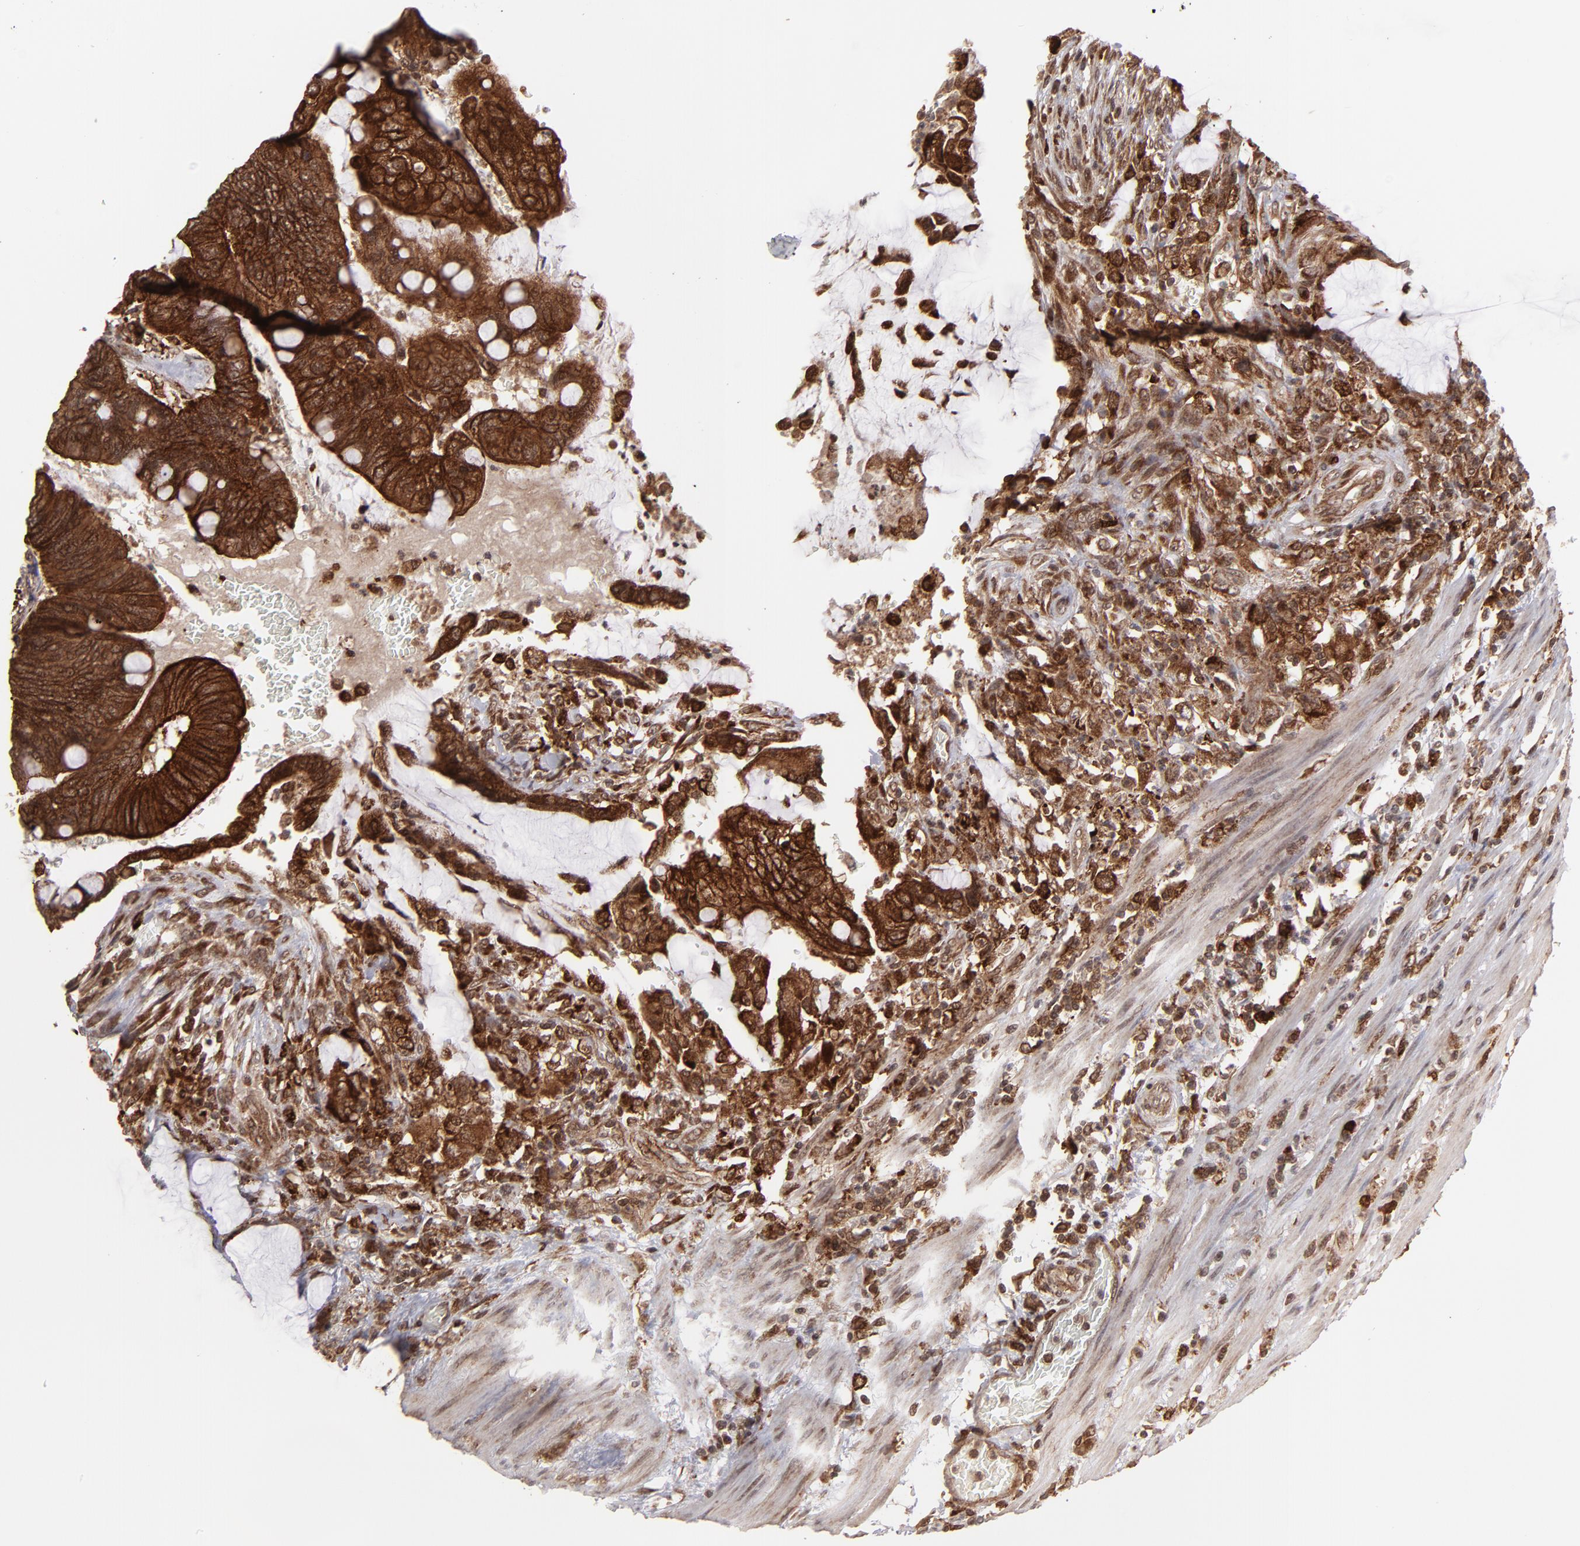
{"staining": {"intensity": "strong", "quantity": ">75%", "location": "cytoplasmic/membranous,nuclear"}, "tissue": "colorectal cancer", "cell_type": "Tumor cells", "image_type": "cancer", "snomed": [{"axis": "morphology", "description": "Normal tissue, NOS"}, {"axis": "morphology", "description": "Adenocarcinoma, NOS"}, {"axis": "topography", "description": "Rectum"}], "caption": "Colorectal cancer stained for a protein demonstrates strong cytoplasmic/membranous and nuclear positivity in tumor cells. Nuclei are stained in blue.", "gene": "RGS6", "patient": {"sex": "male", "age": 92}}